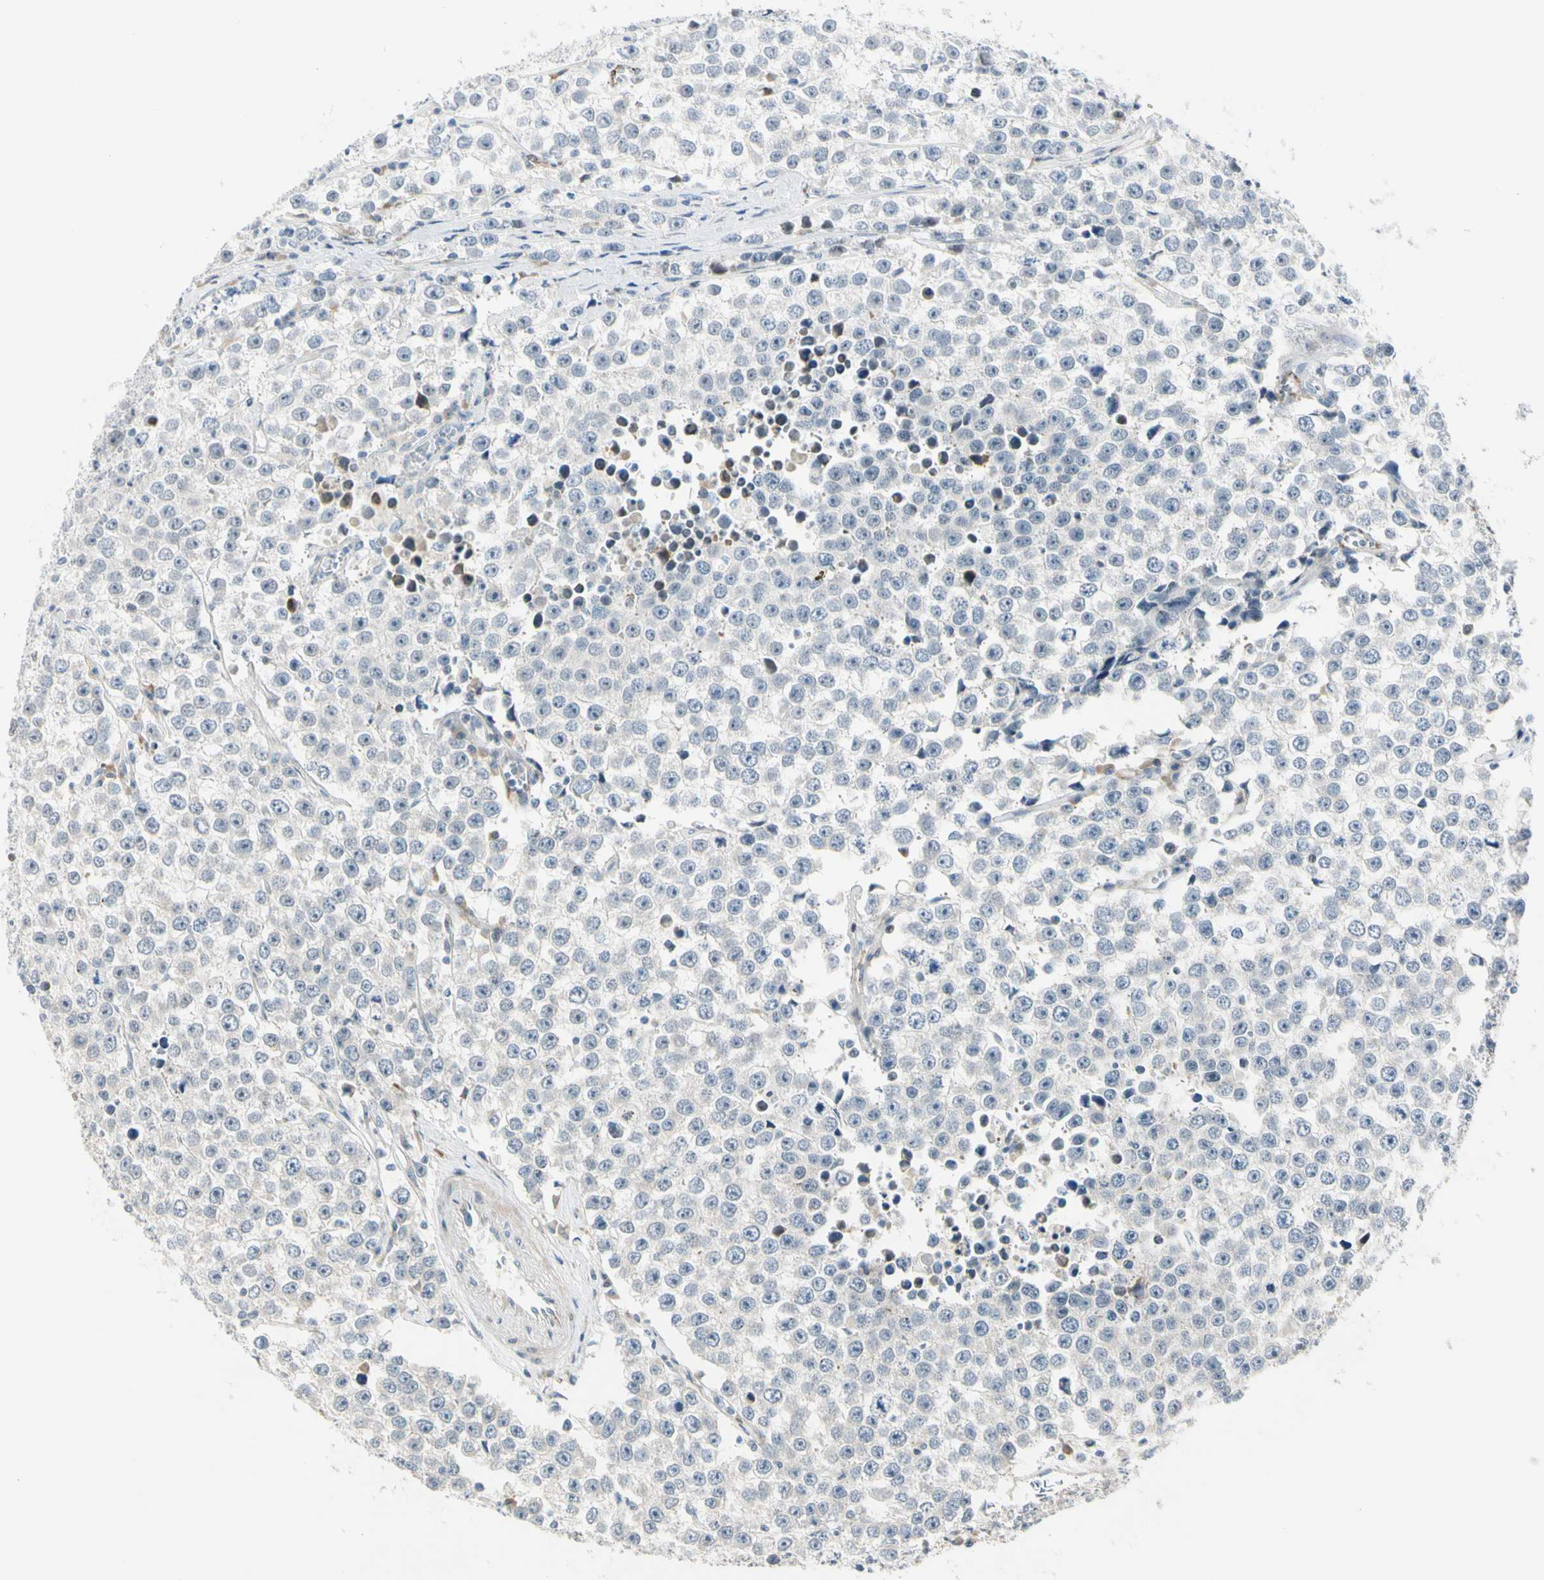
{"staining": {"intensity": "negative", "quantity": "none", "location": "none"}, "tissue": "testis cancer", "cell_type": "Tumor cells", "image_type": "cancer", "snomed": [{"axis": "morphology", "description": "Seminoma, NOS"}, {"axis": "morphology", "description": "Carcinoma, Embryonal, NOS"}, {"axis": "topography", "description": "Testis"}], "caption": "An immunohistochemistry (IHC) photomicrograph of testis cancer is shown. There is no staining in tumor cells of testis cancer.", "gene": "NPDC1", "patient": {"sex": "male", "age": 52}}